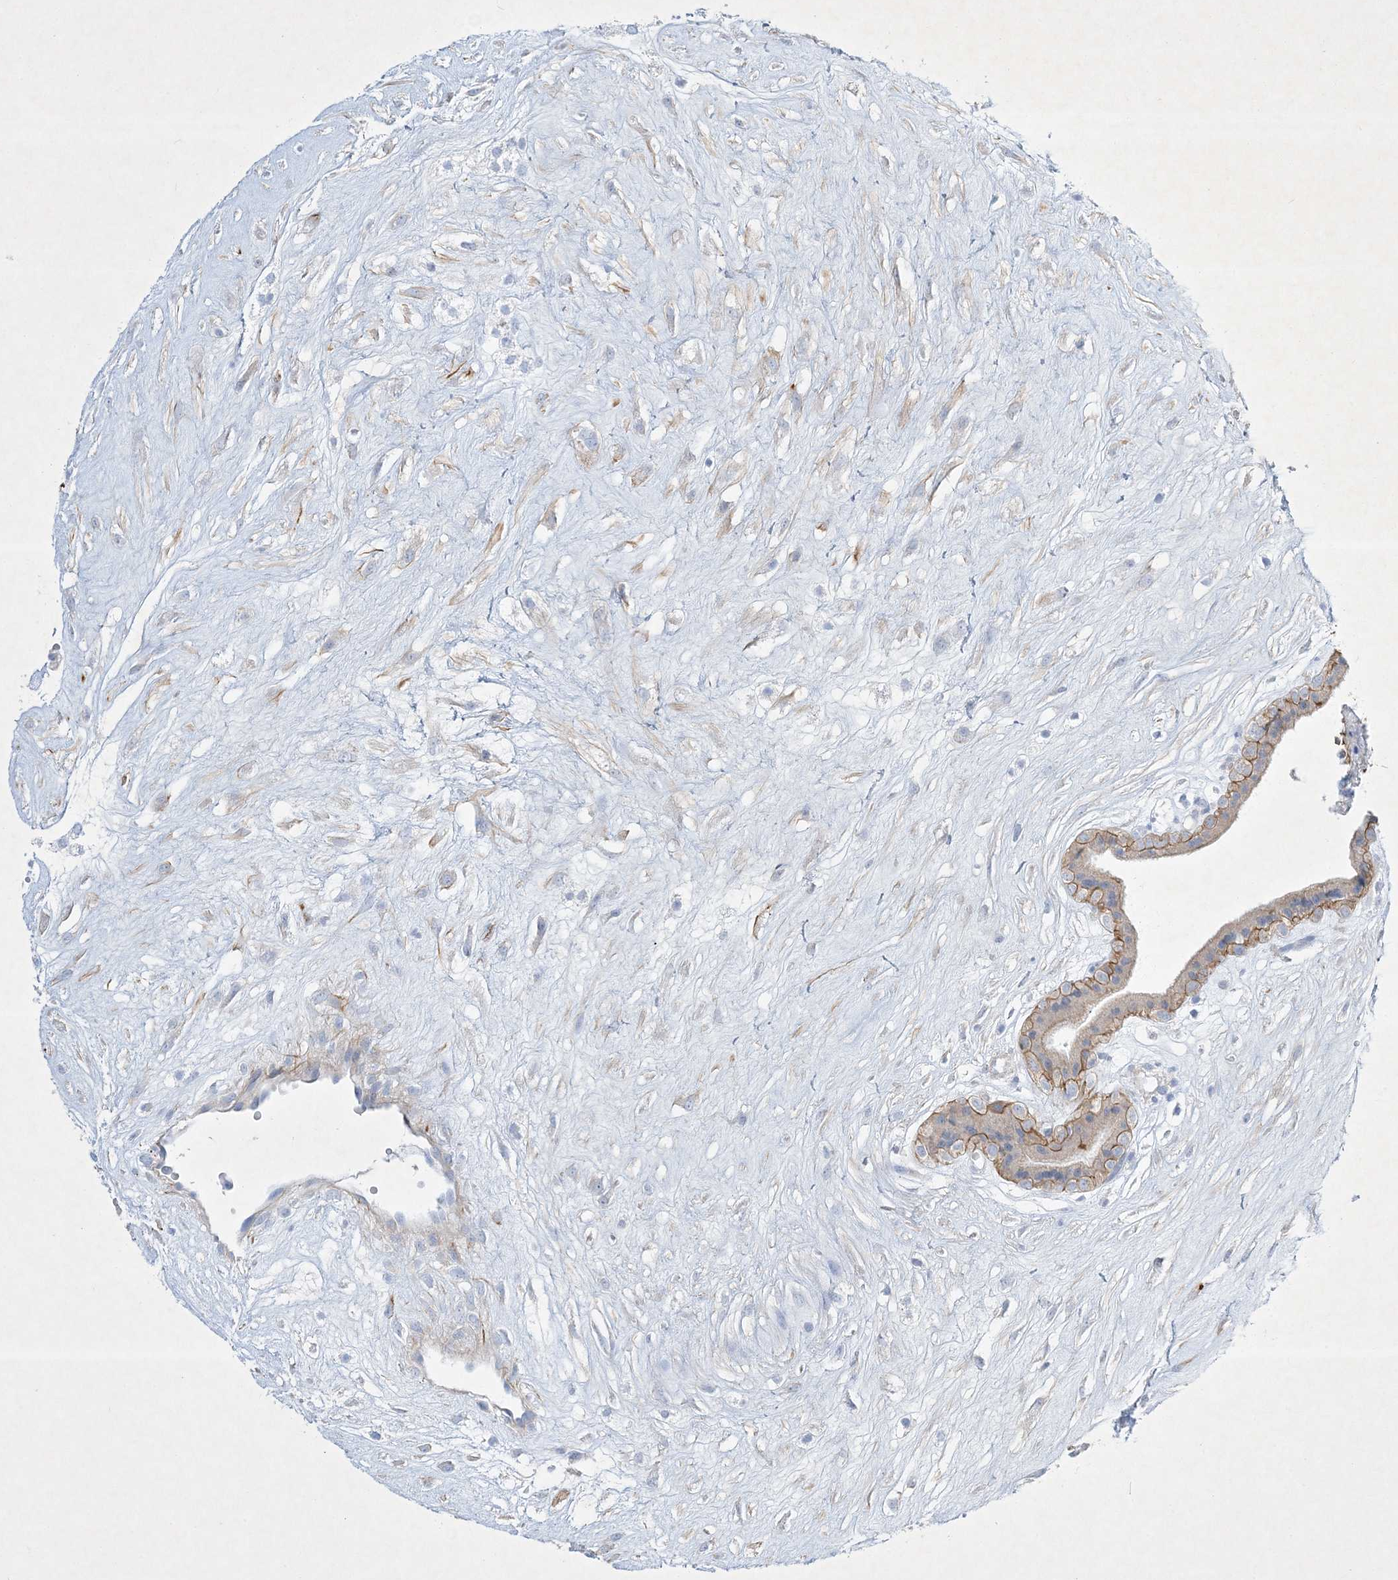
{"staining": {"intensity": "negative", "quantity": "none", "location": "none"}, "tissue": "placenta", "cell_type": "Decidual cells", "image_type": "normal", "snomed": [{"axis": "morphology", "description": "Normal tissue, NOS"}, {"axis": "topography", "description": "Placenta"}], "caption": "Immunohistochemistry of unremarkable human placenta shows no staining in decidual cells.", "gene": "FARSB", "patient": {"sex": "female", "age": 18}}